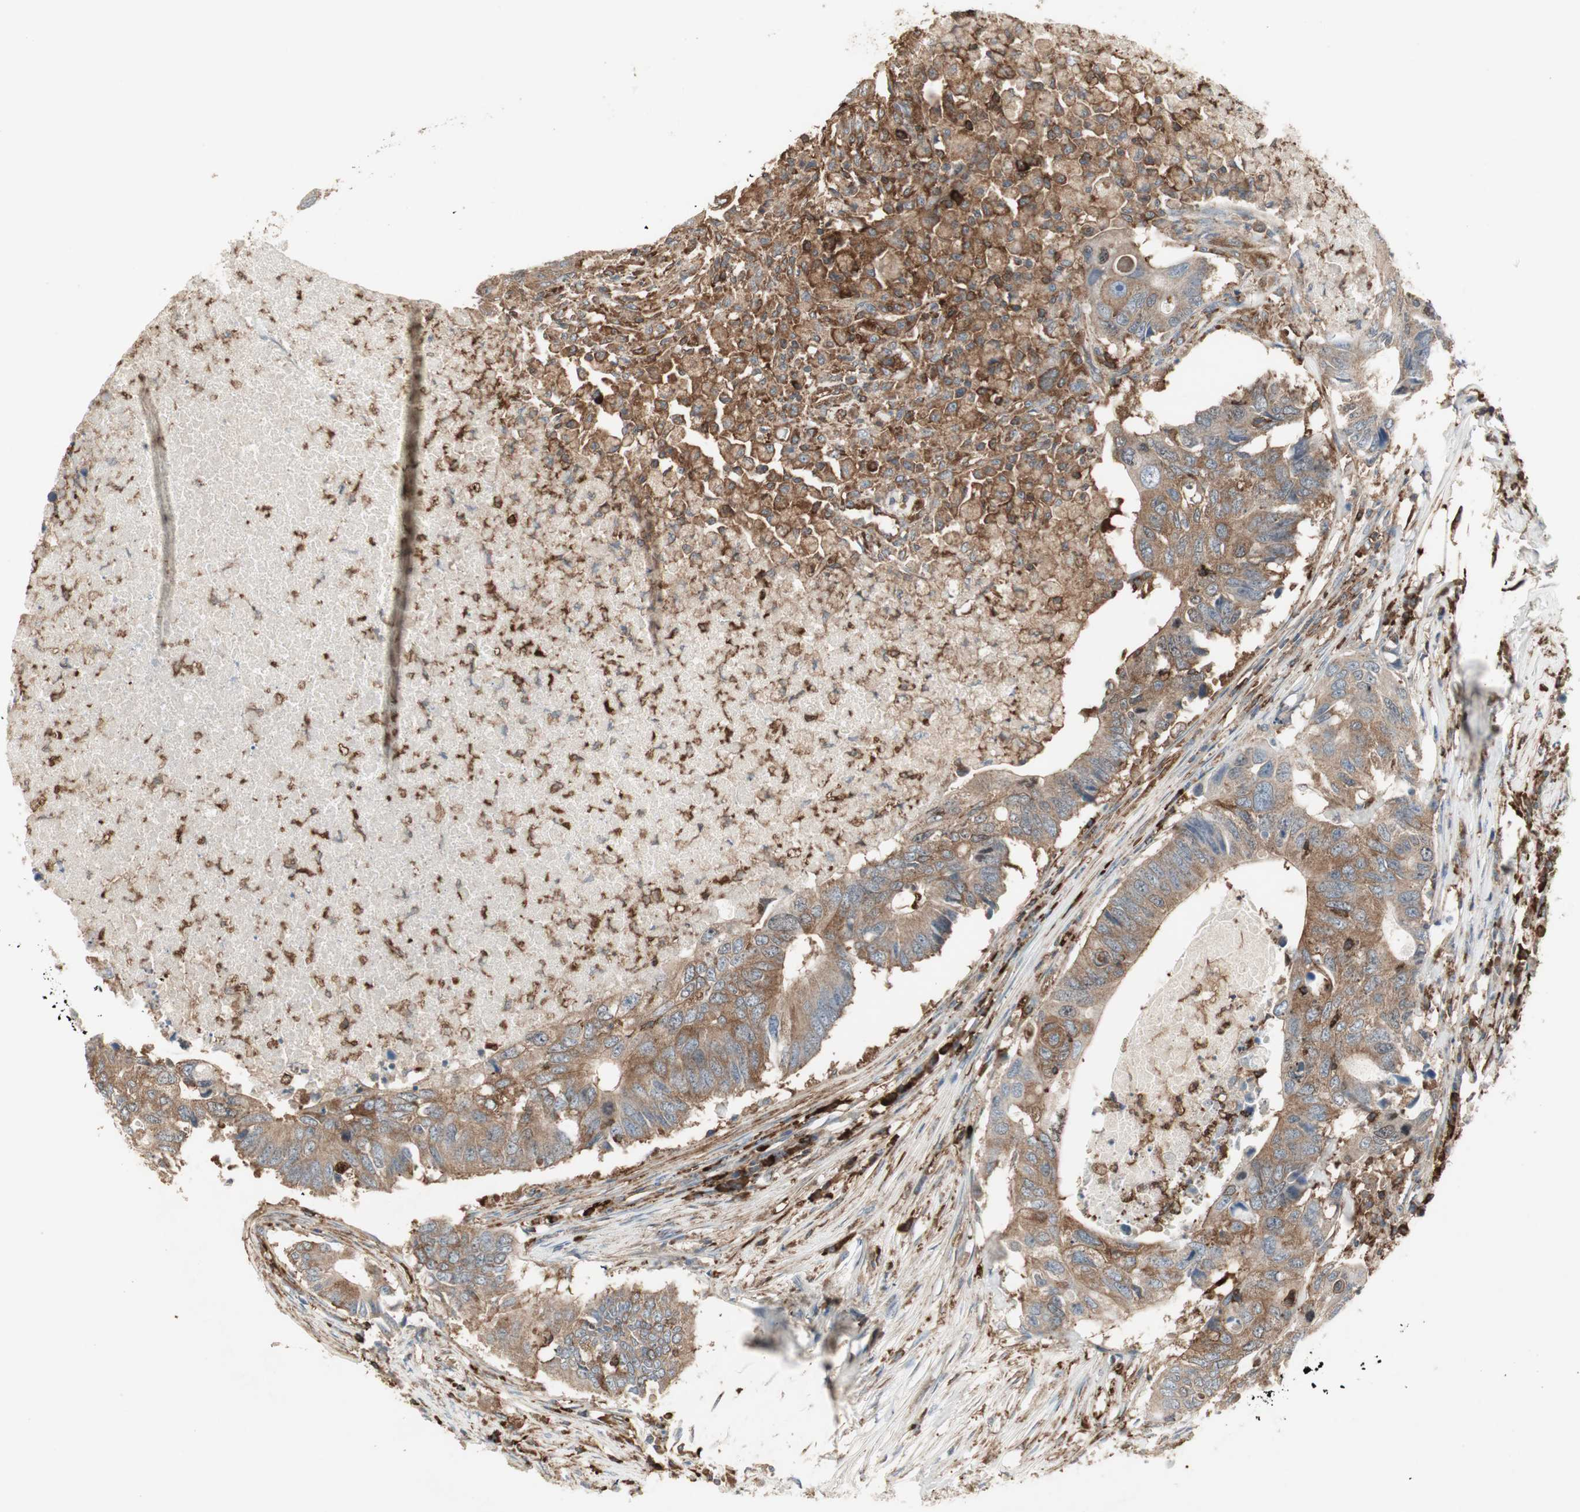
{"staining": {"intensity": "moderate", "quantity": ">75%", "location": "cytoplasmic/membranous"}, "tissue": "colorectal cancer", "cell_type": "Tumor cells", "image_type": "cancer", "snomed": [{"axis": "morphology", "description": "Adenocarcinoma, NOS"}, {"axis": "topography", "description": "Colon"}], "caption": "The immunohistochemical stain labels moderate cytoplasmic/membranous positivity in tumor cells of colorectal cancer tissue.", "gene": "MMP3", "patient": {"sex": "male", "age": 71}}